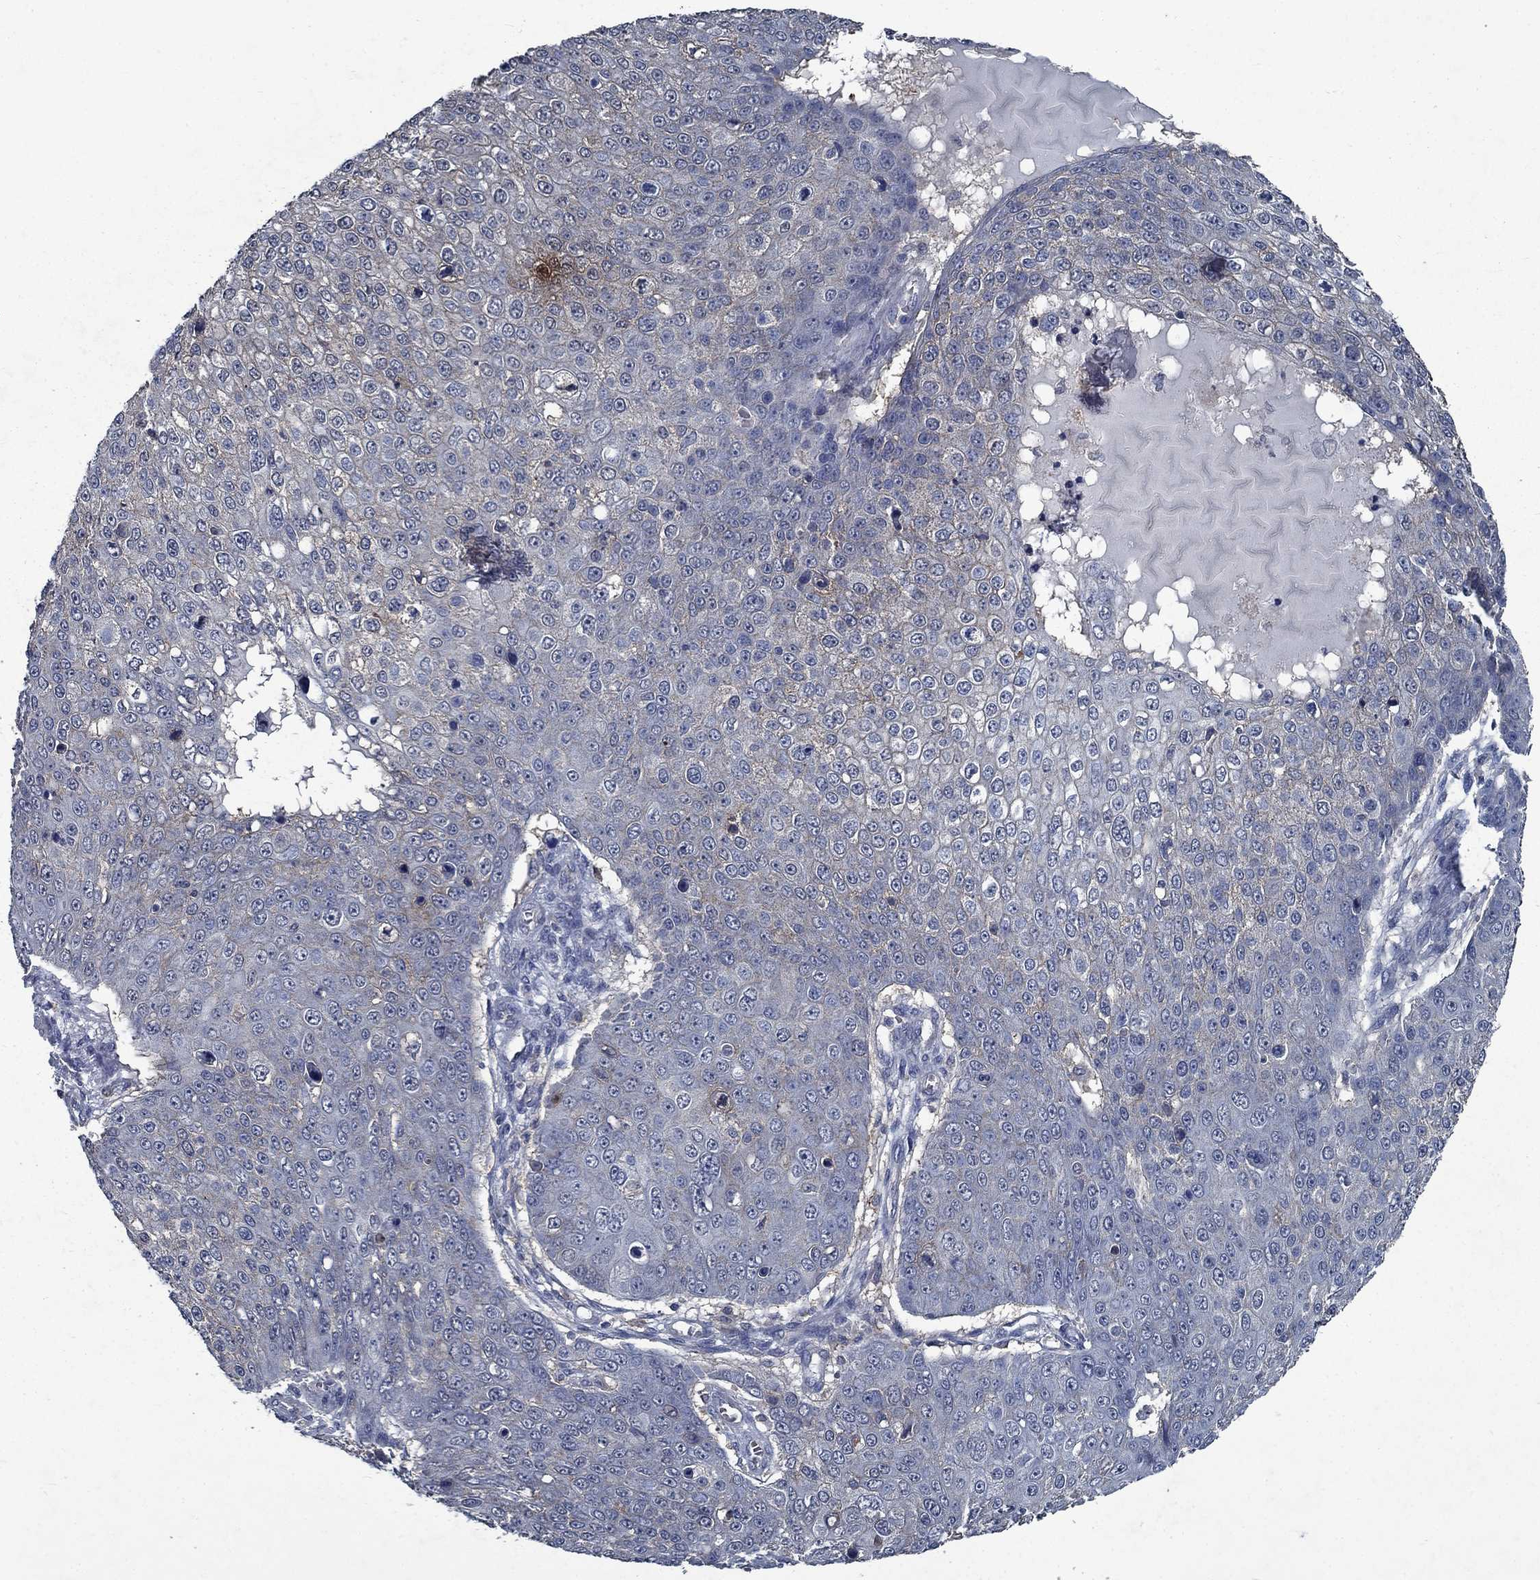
{"staining": {"intensity": "negative", "quantity": "none", "location": "none"}, "tissue": "skin cancer", "cell_type": "Tumor cells", "image_type": "cancer", "snomed": [{"axis": "morphology", "description": "Squamous cell carcinoma, NOS"}, {"axis": "topography", "description": "Skin"}], "caption": "This is an IHC image of skin cancer (squamous cell carcinoma). There is no expression in tumor cells.", "gene": "SLC44A1", "patient": {"sex": "male", "age": 71}}